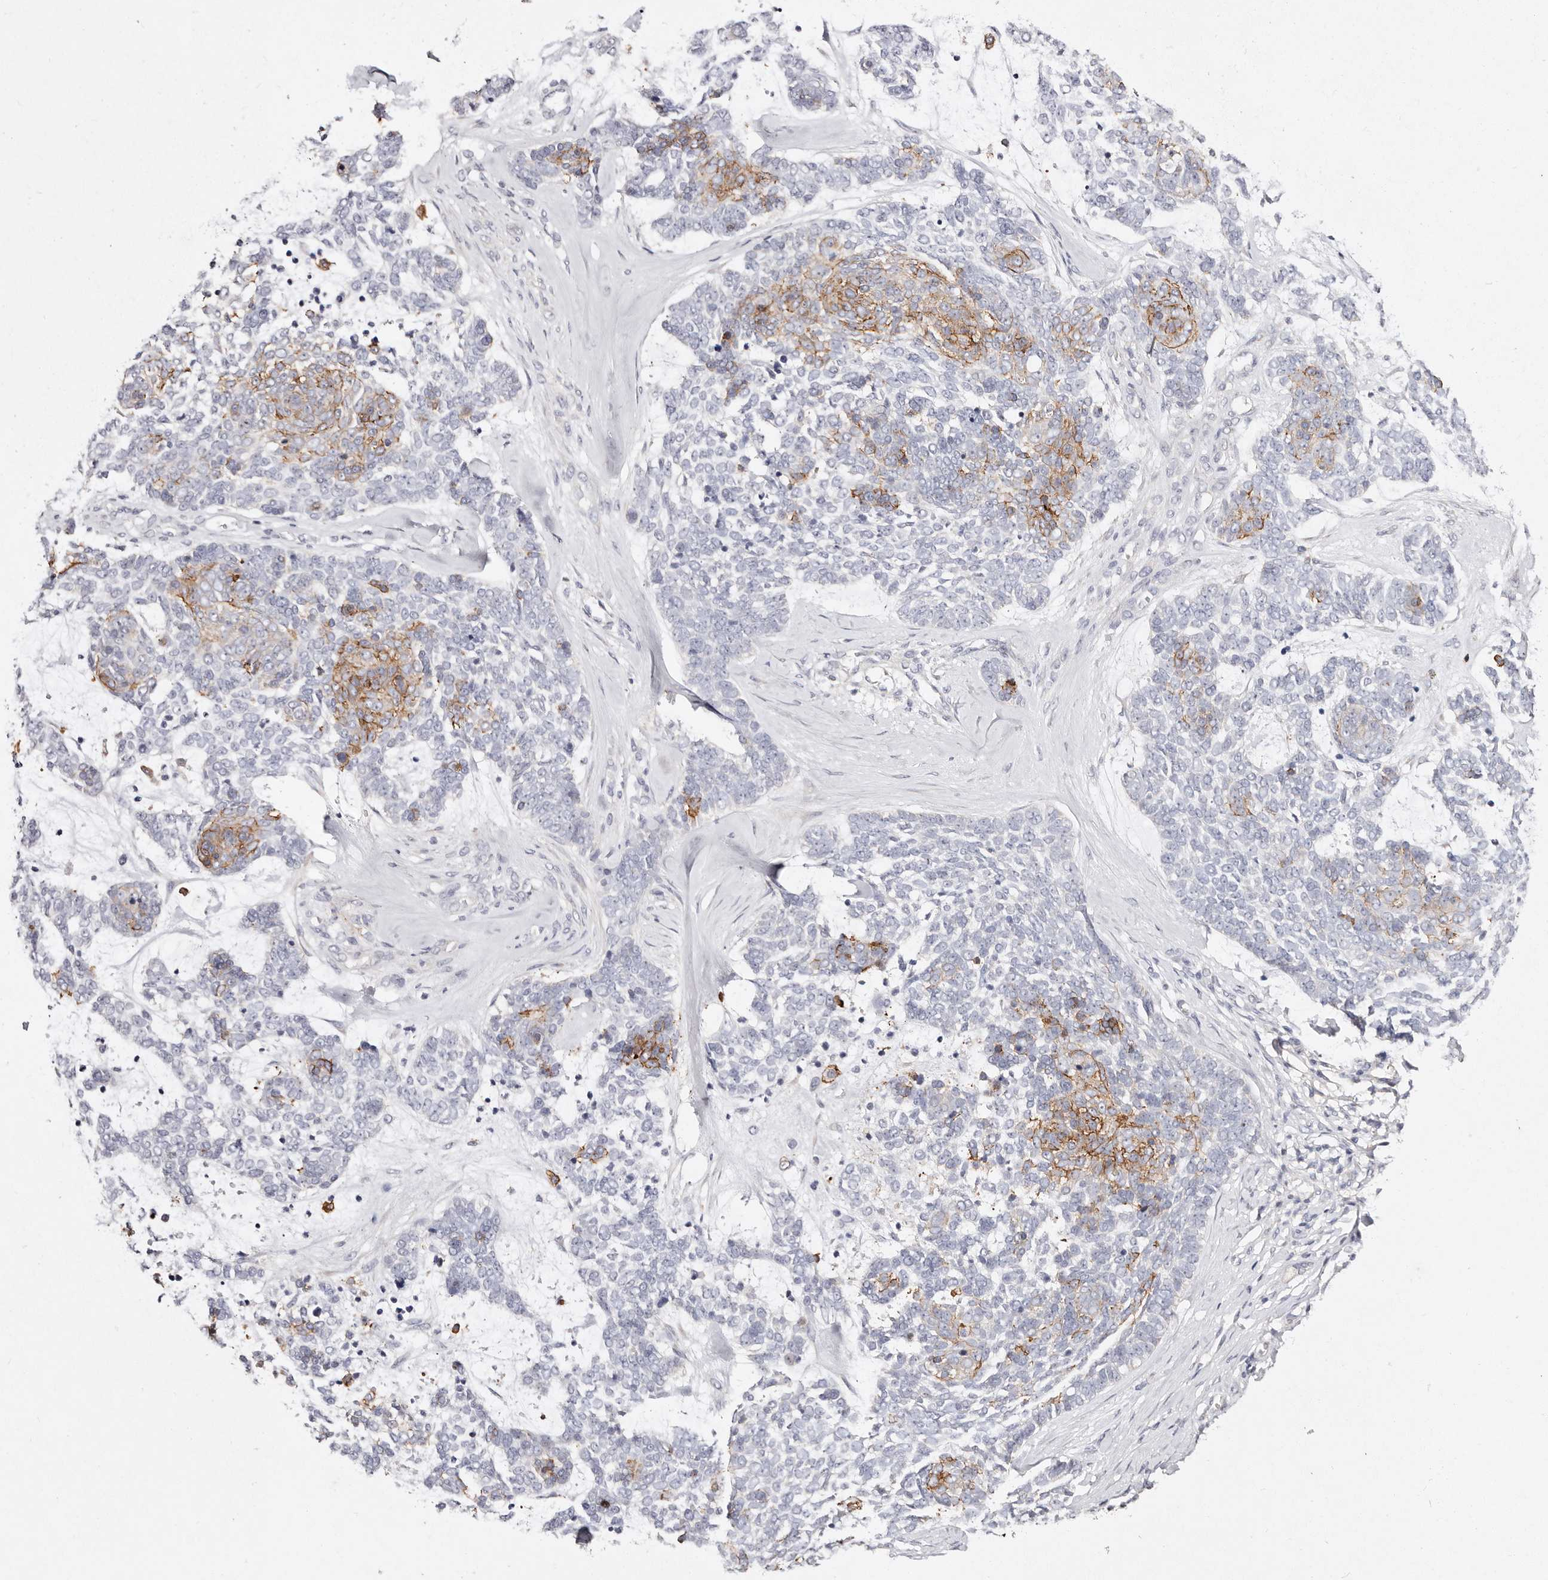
{"staining": {"intensity": "moderate", "quantity": "25%-75%", "location": "cytoplasmic/membranous"}, "tissue": "skin cancer", "cell_type": "Tumor cells", "image_type": "cancer", "snomed": [{"axis": "morphology", "description": "Basal cell carcinoma"}, {"axis": "topography", "description": "Skin"}], "caption": "A photomicrograph of skin basal cell carcinoma stained for a protein shows moderate cytoplasmic/membranous brown staining in tumor cells.", "gene": "VIPAS39", "patient": {"sex": "female", "age": 81}}